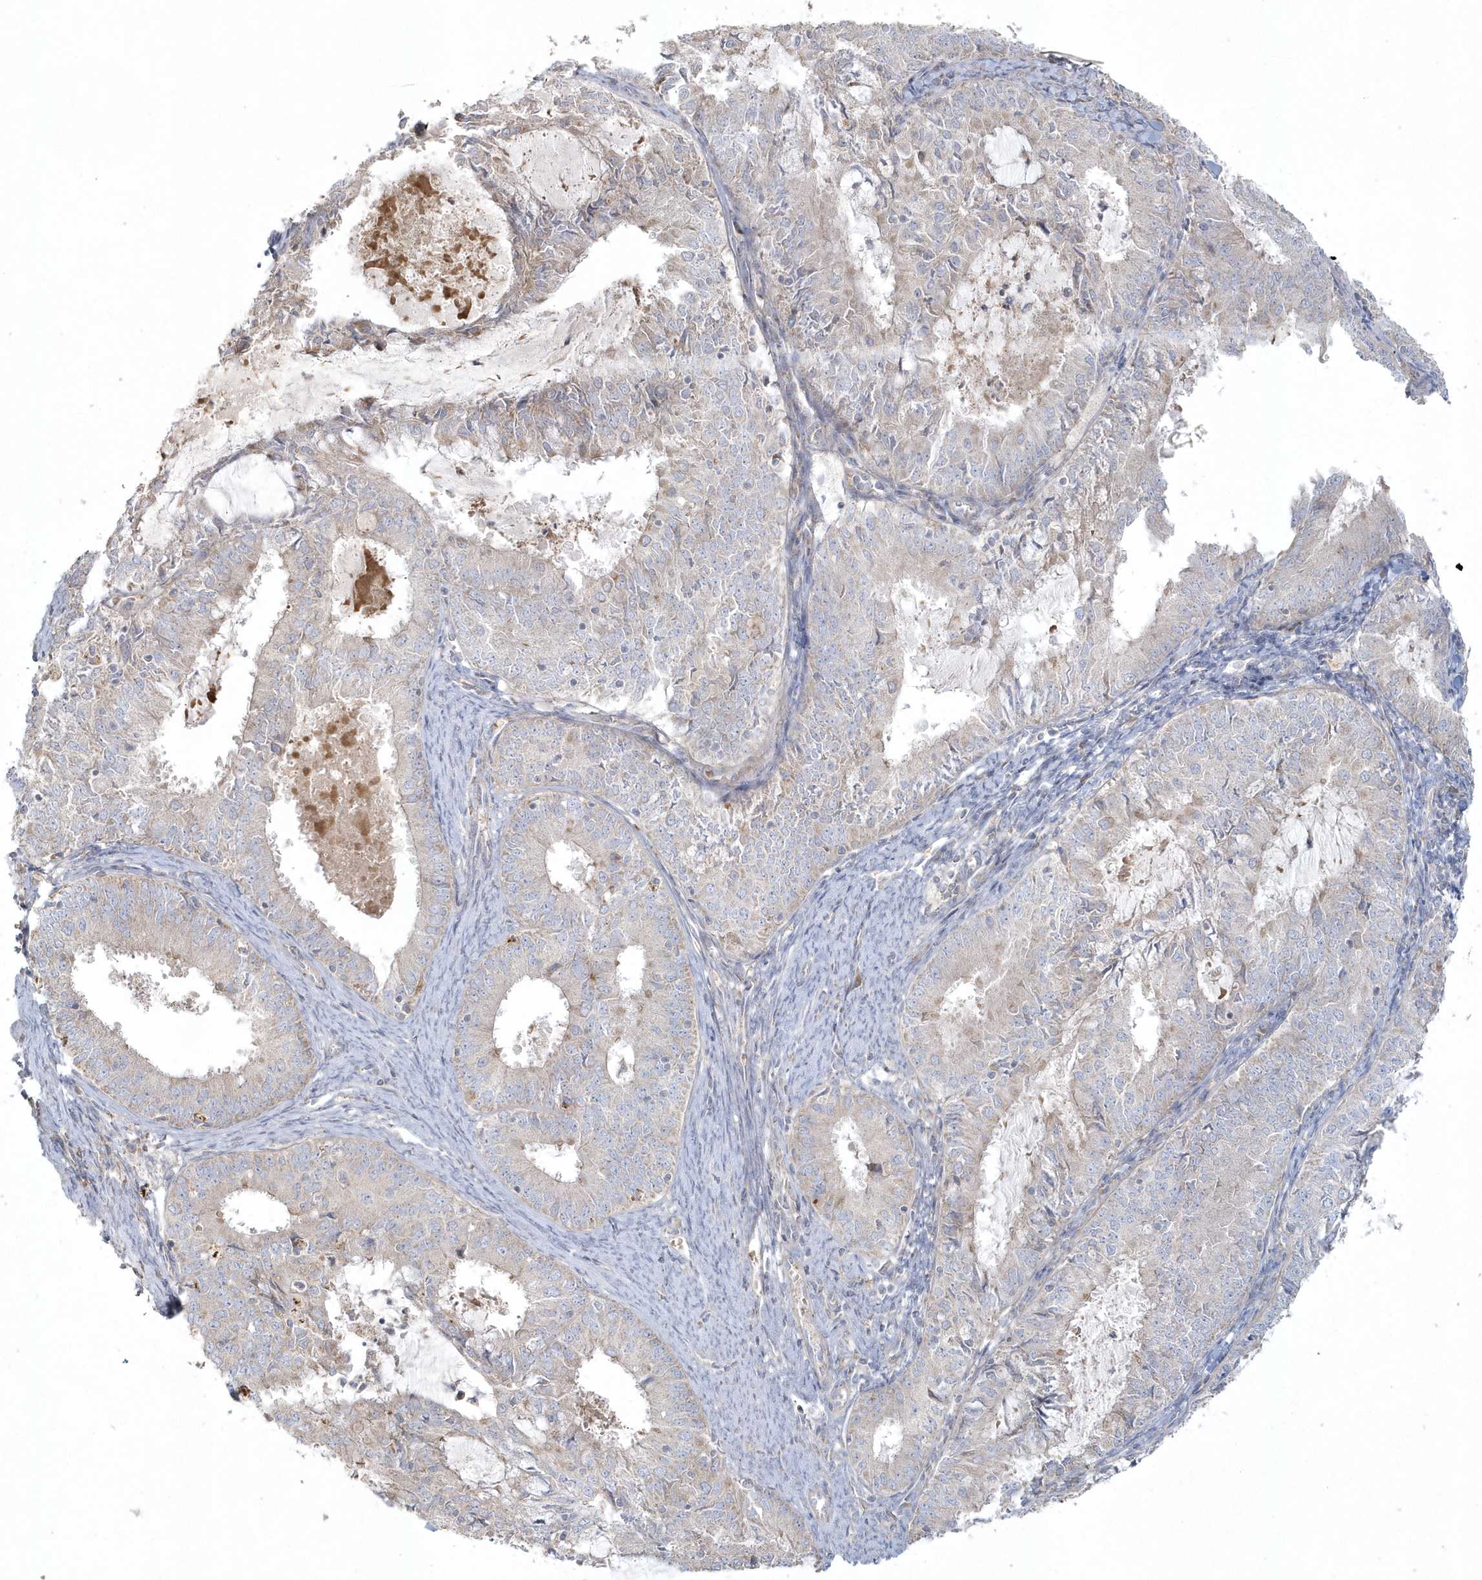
{"staining": {"intensity": "negative", "quantity": "none", "location": "none"}, "tissue": "endometrial cancer", "cell_type": "Tumor cells", "image_type": "cancer", "snomed": [{"axis": "morphology", "description": "Adenocarcinoma, NOS"}, {"axis": "topography", "description": "Endometrium"}], "caption": "Human endometrial cancer (adenocarcinoma) stained for a protein using immunohistochemistry shows no expression in tumor cells.", "gene": "BLTP3A", "patient": {"sex": "female", "age": 57}}